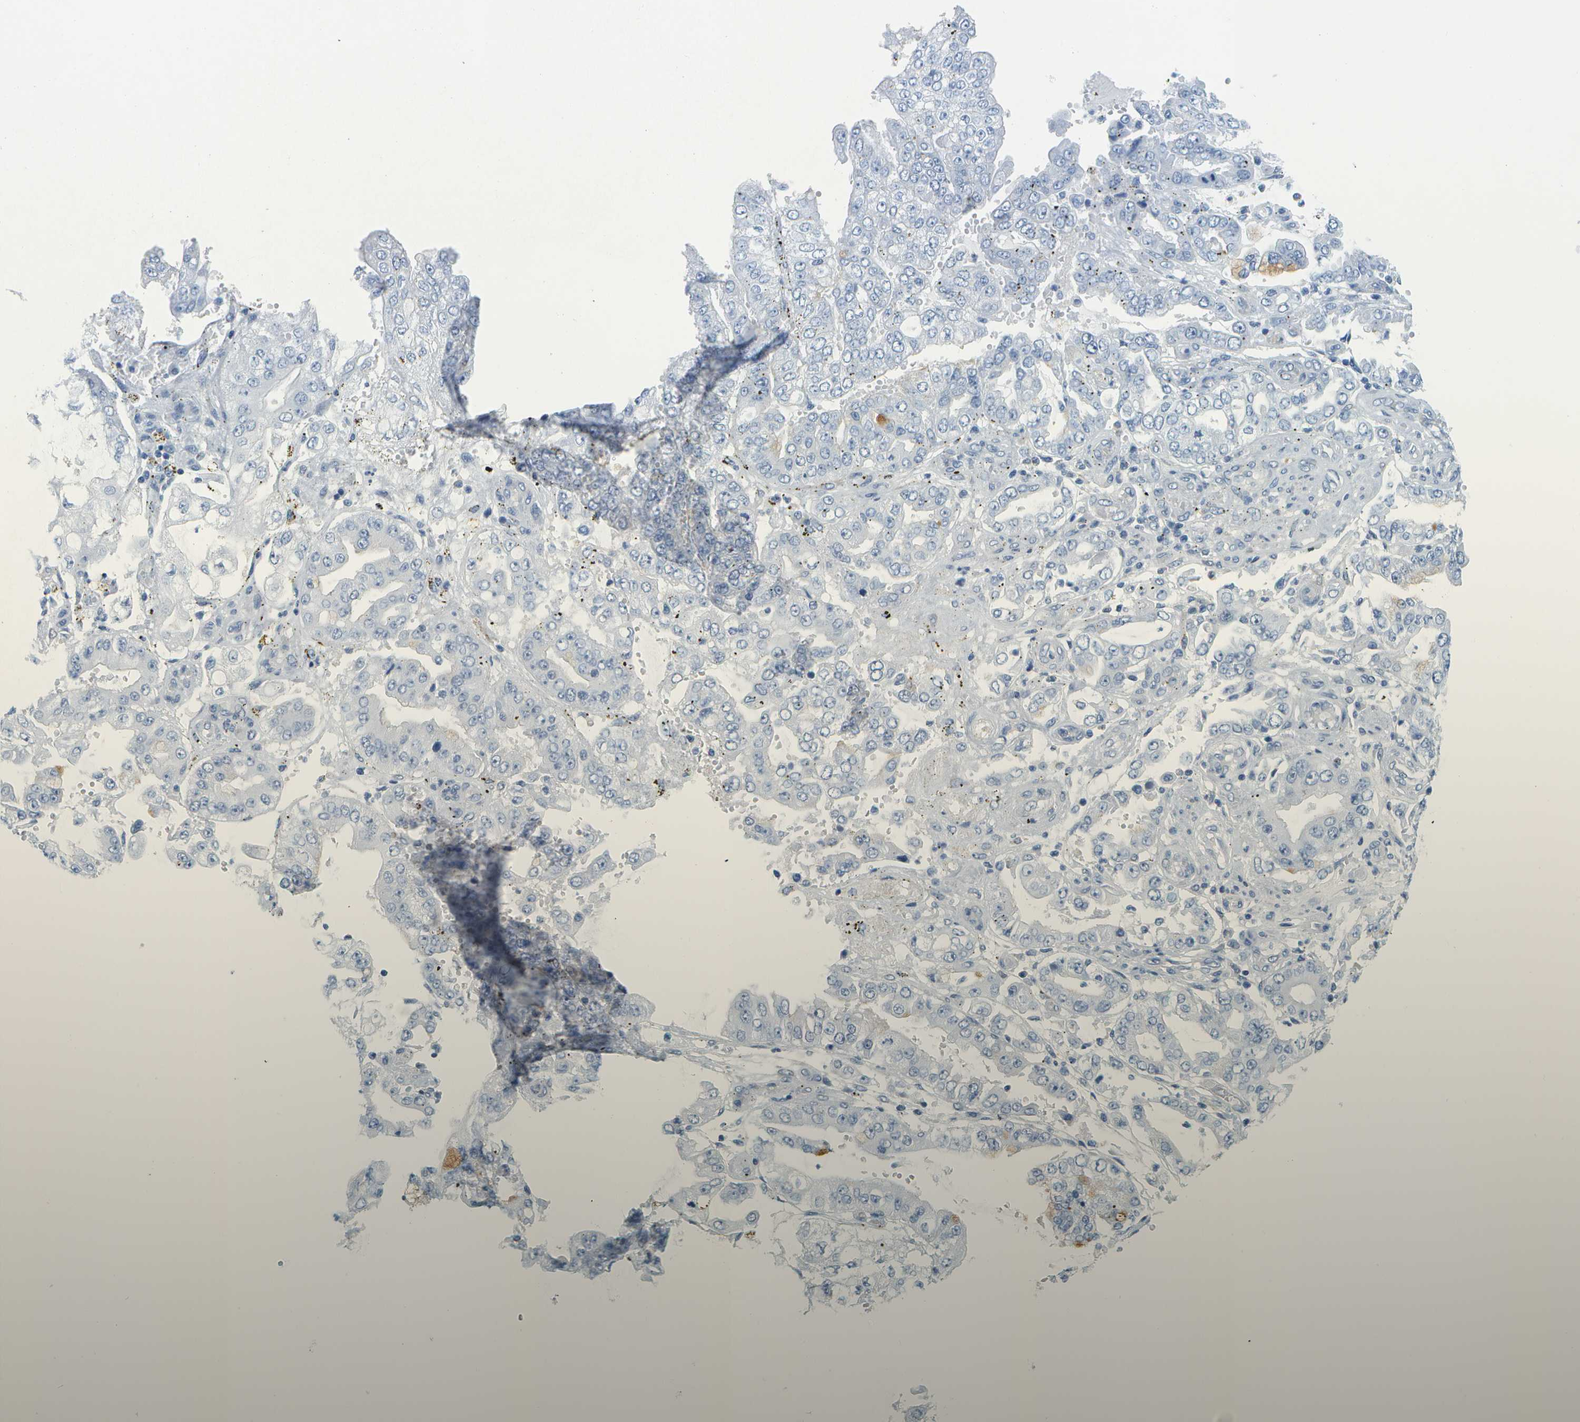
{"staining": {"intensity": "negative", "quantity": "none", "location": "none"}, "tissue": "stomach cancer", "cell_type": "Tumor cells", "image_type": "cancer", "snomed": [{"axis": "morphology", "description": "Adenocarcinoma, NOS"}, {"axis": "topography", "description": "Stomach"}], "caption": "Immunohistochemistry histopathology image of neoplastic tissue: human adenocarcinoma (stomach) stained with DAB shows no significant protein positivity in tumor cells.", "gene": "CUL9", "patient": {"sex": "male", "age": 76}}